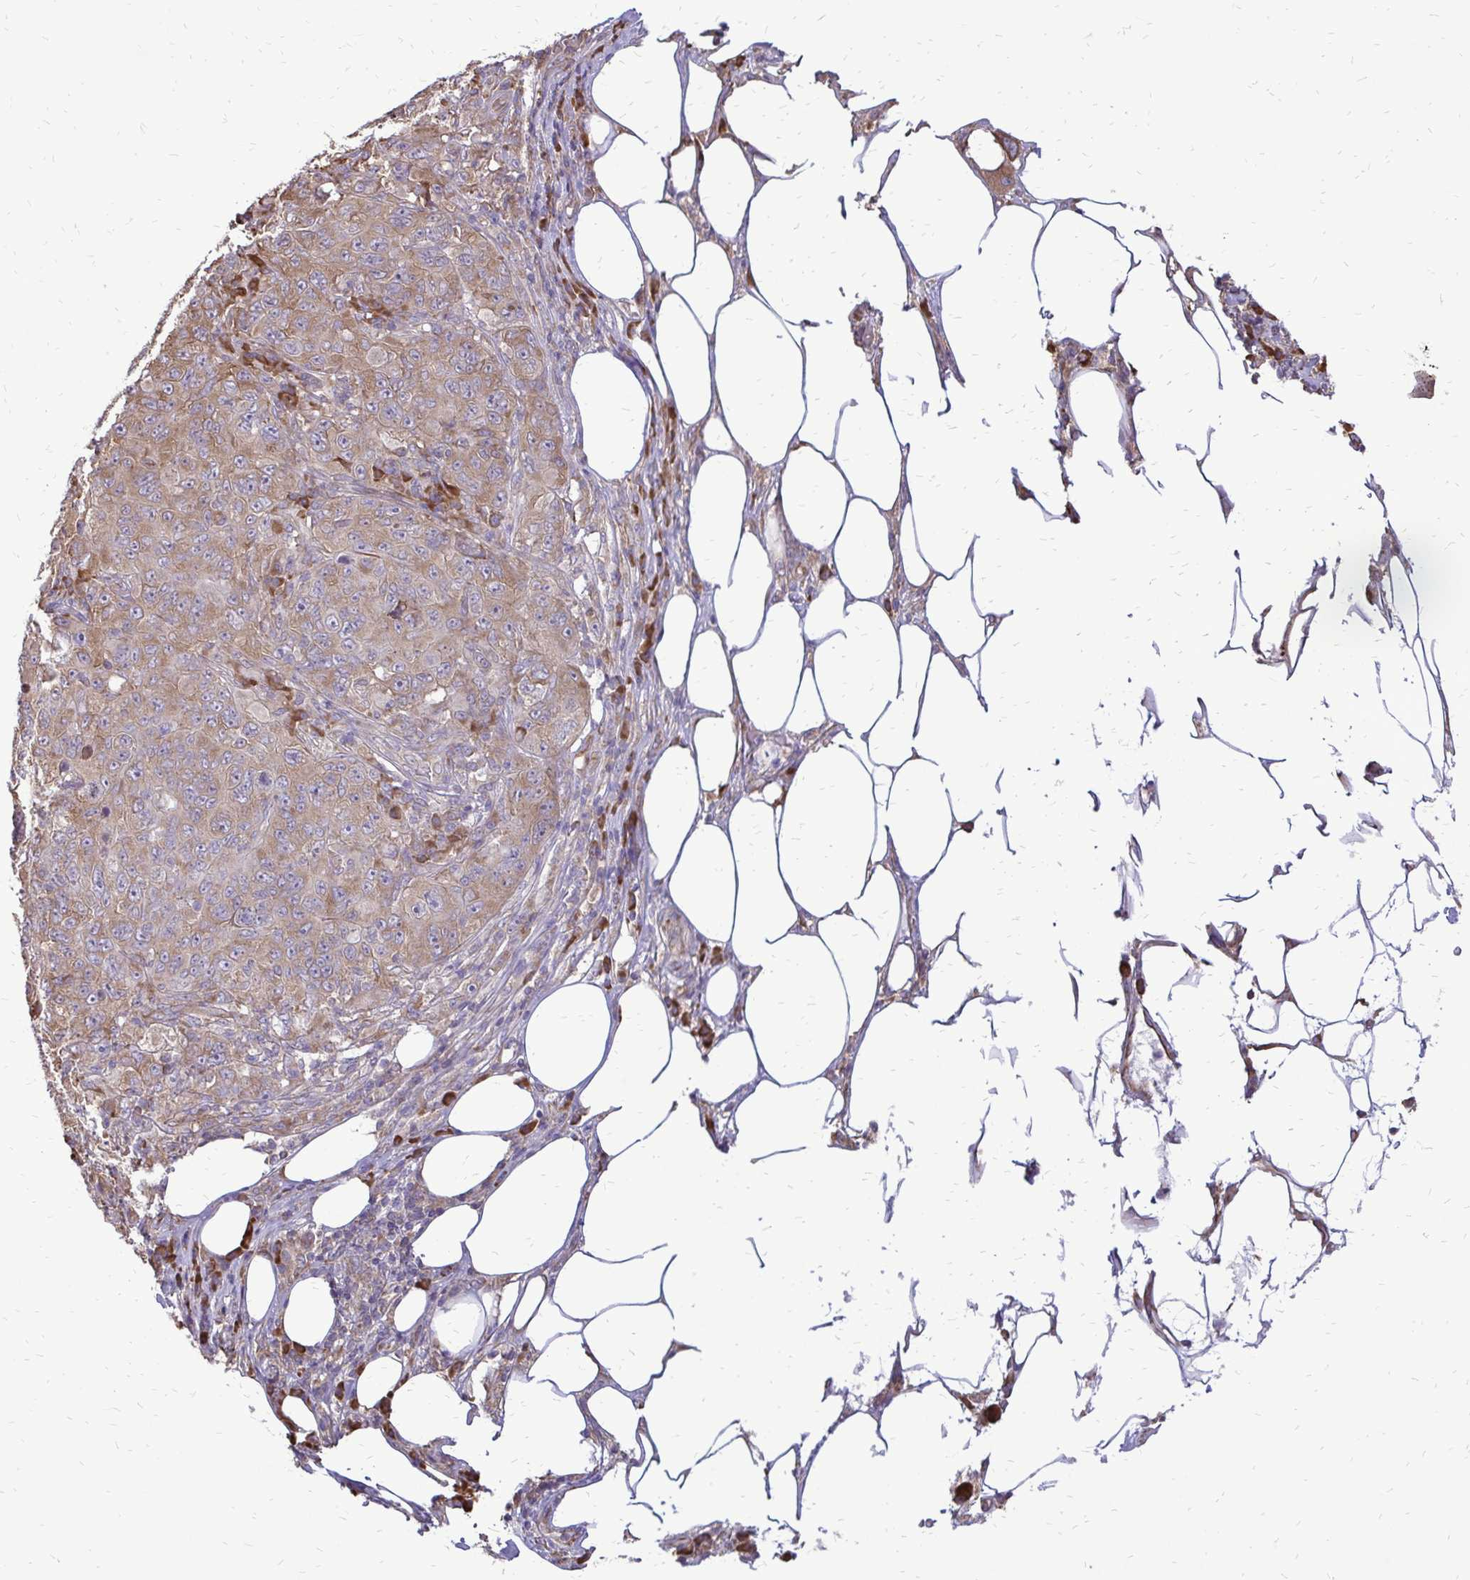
{"staining": {"intensity": "moderate", "quantity": ">75%", "location": "cytoplasmic/membranous"}, "tissue": "pancreatic cancer", "cell_type": "Tumor cells", "image_type": "cancer", "snomed": [{"axis": "morphology", "description": "Adenocarcinoma, NOS"}, {"axis": "topography", "description": "Pancreas"}], "caption": "Immunohistochemical staining of pancreatic cancer displays medium levels of moderate cytoplasmic/membranous staining in about >75% of tumor cells.", "gene": "RPS3", "patient": {"sex": "male", "age": 68}}